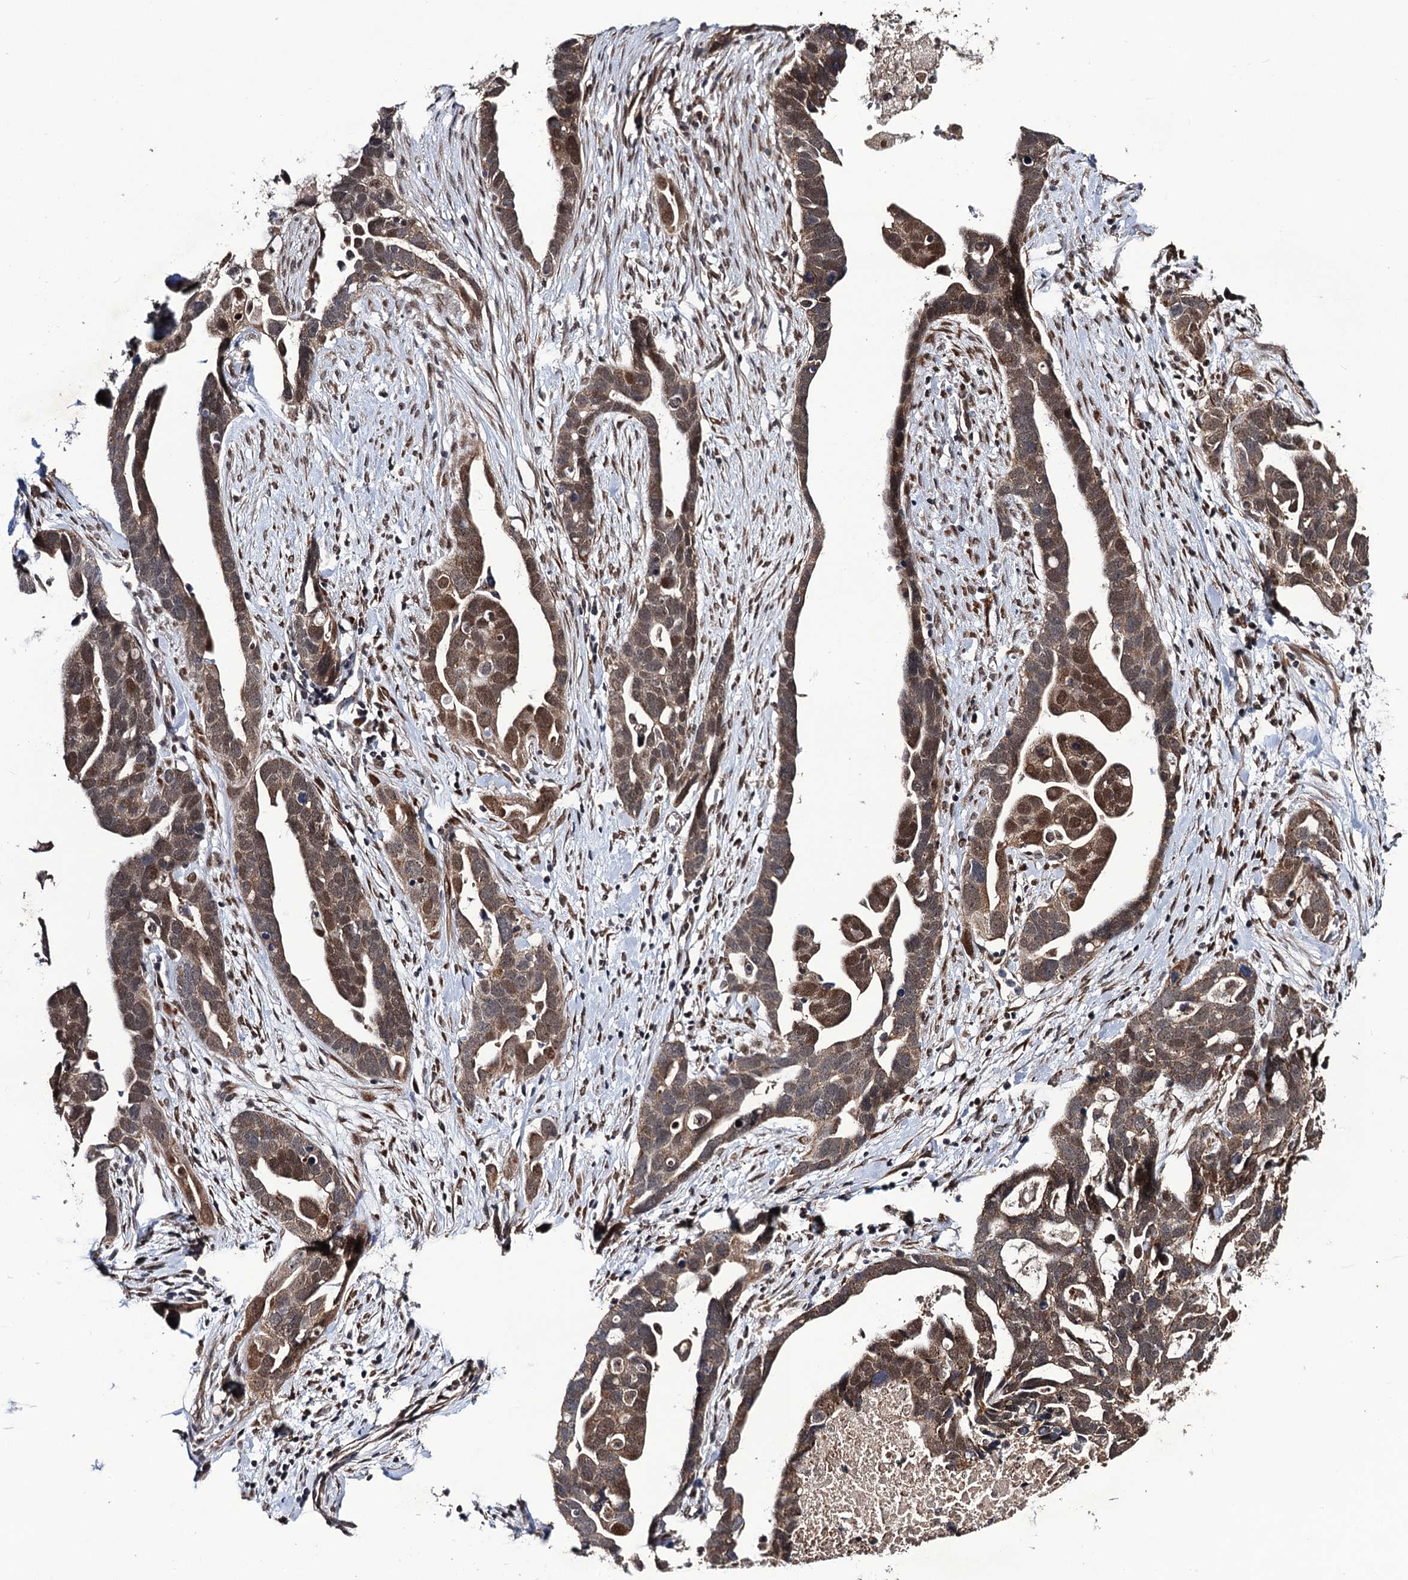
{"staining": {"intensity": "moderate", "quantity": "25%-75%", "location": "nuclear"}, "tissue": "ovarian cancer", "cell_type": "Tumor cells", "image_type": "cancer", "snomed": [{"axis": "morphology", "description": "Cystadenocarcinoma, serous, NOS"}, {"axis": "topography", "description": "Ovary"}], "caption": "The image reveals immunohistochemical staining of serous cystadenocarcinoma (ovarian). There is moderate nuclear staining is seen in approximately 25%-75% of tumor cells.", "gene": "LRRC63", "patient": {"sex": "female", "age": 54}}